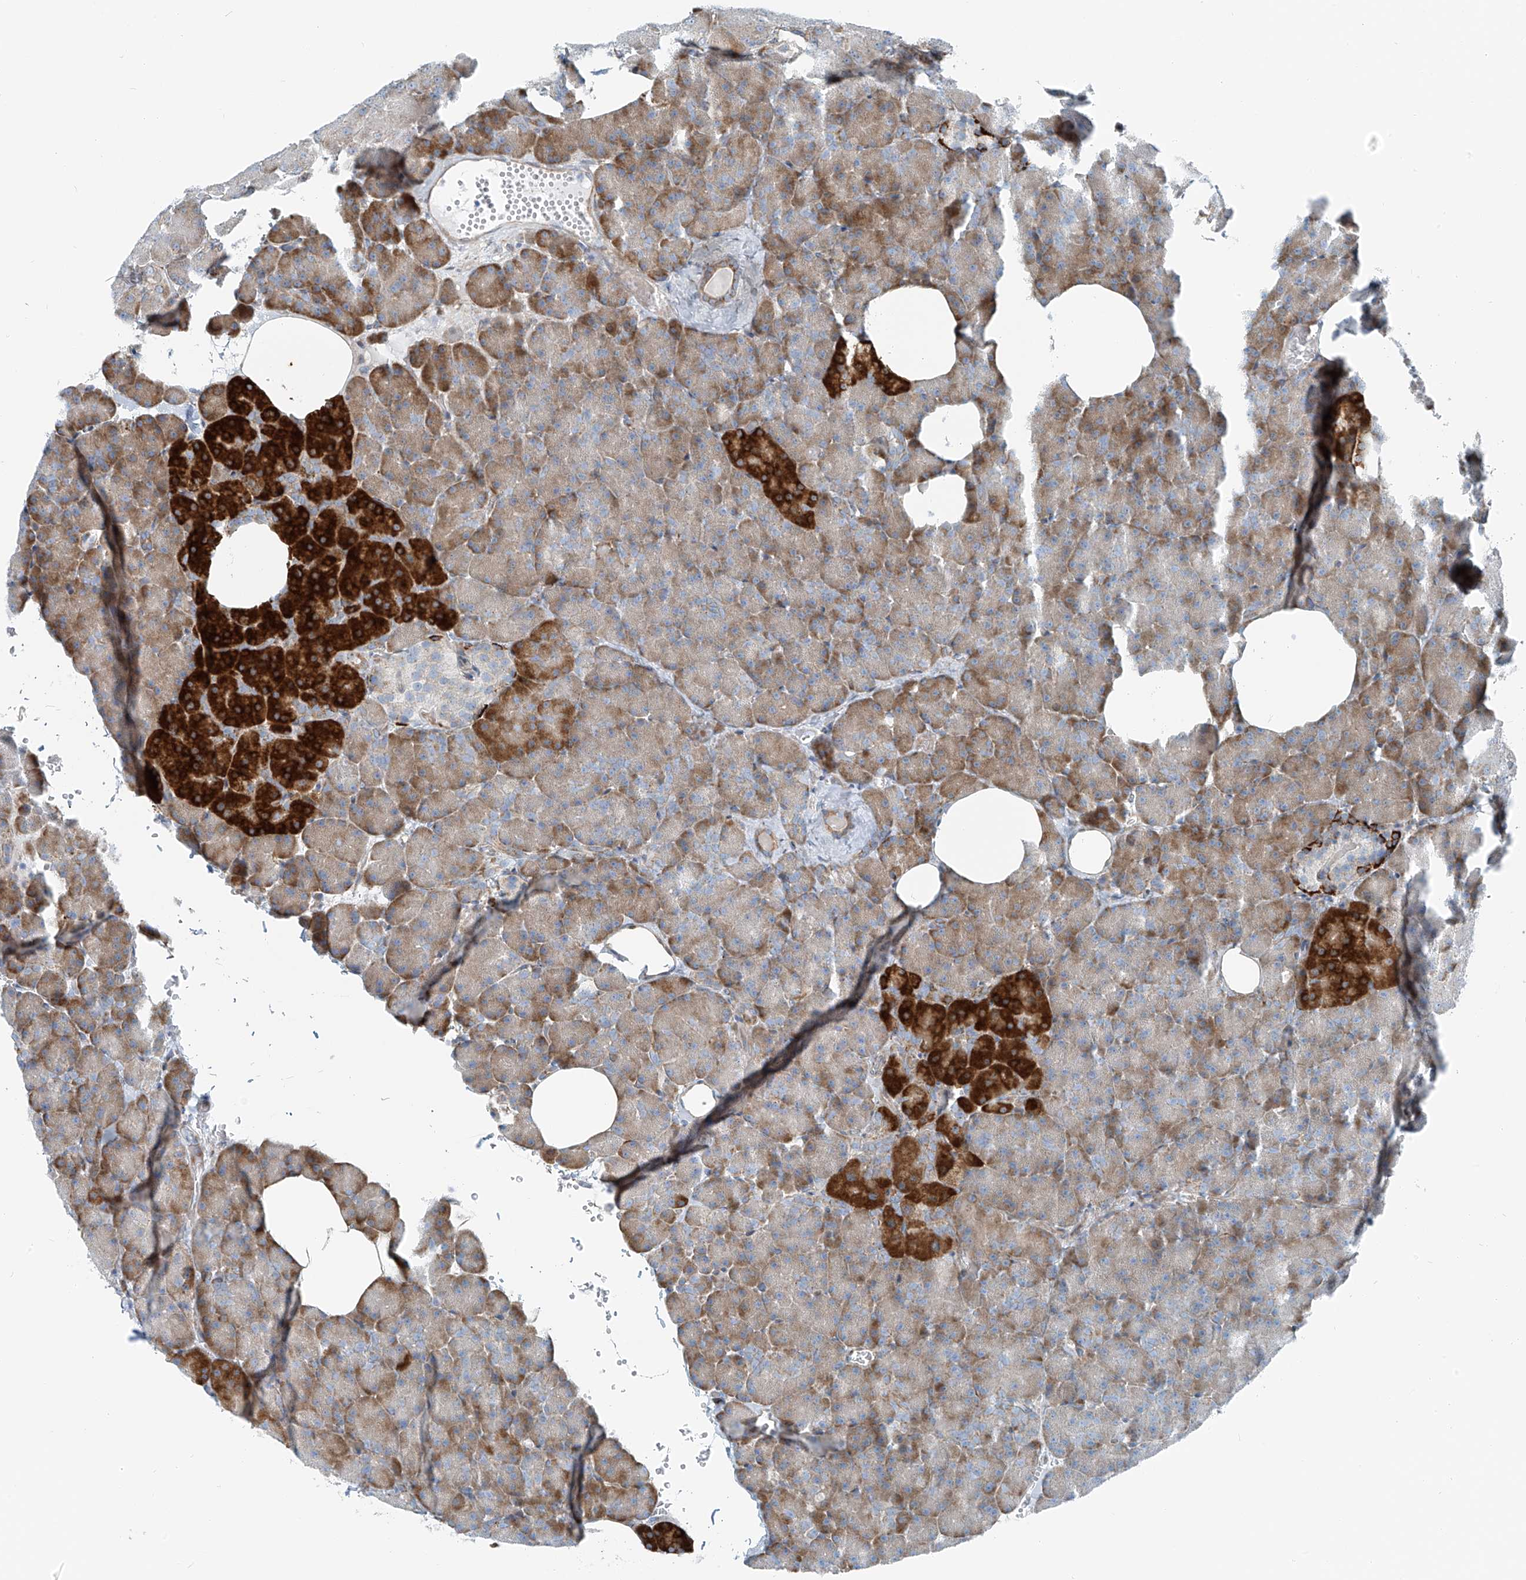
{"staining": {"intensity": "strong", "quantity": "<25%", "location": "cytoplasmic/membranous"}, "tissue": "pancreas", "cell_type": "Exocrine glandular cells", "image_type": "normal", "snomed": [{"axis": "morphology", "description": "Normal tissue, NOS"}, {"axis": "morphology", "description": "Carcinoid, malignant, NOS"}, {"axis": "topography", "description": "Pancreas"}], "caption": "Immunohistochemical staining of benign human pancreas reveals medium levels of strong cytoplasmic/membranous positivity in approximately <25% of exocrine glandular cells. The staining was performed using DAB (3,3'-diaminobenzidine) to visualize the protein expression in brown, while the nuclei were stained in blue with hematoxylin (Magnification: 20x).", "gene": "HIC2", "patient": {"sex": "female", "age": 35}}